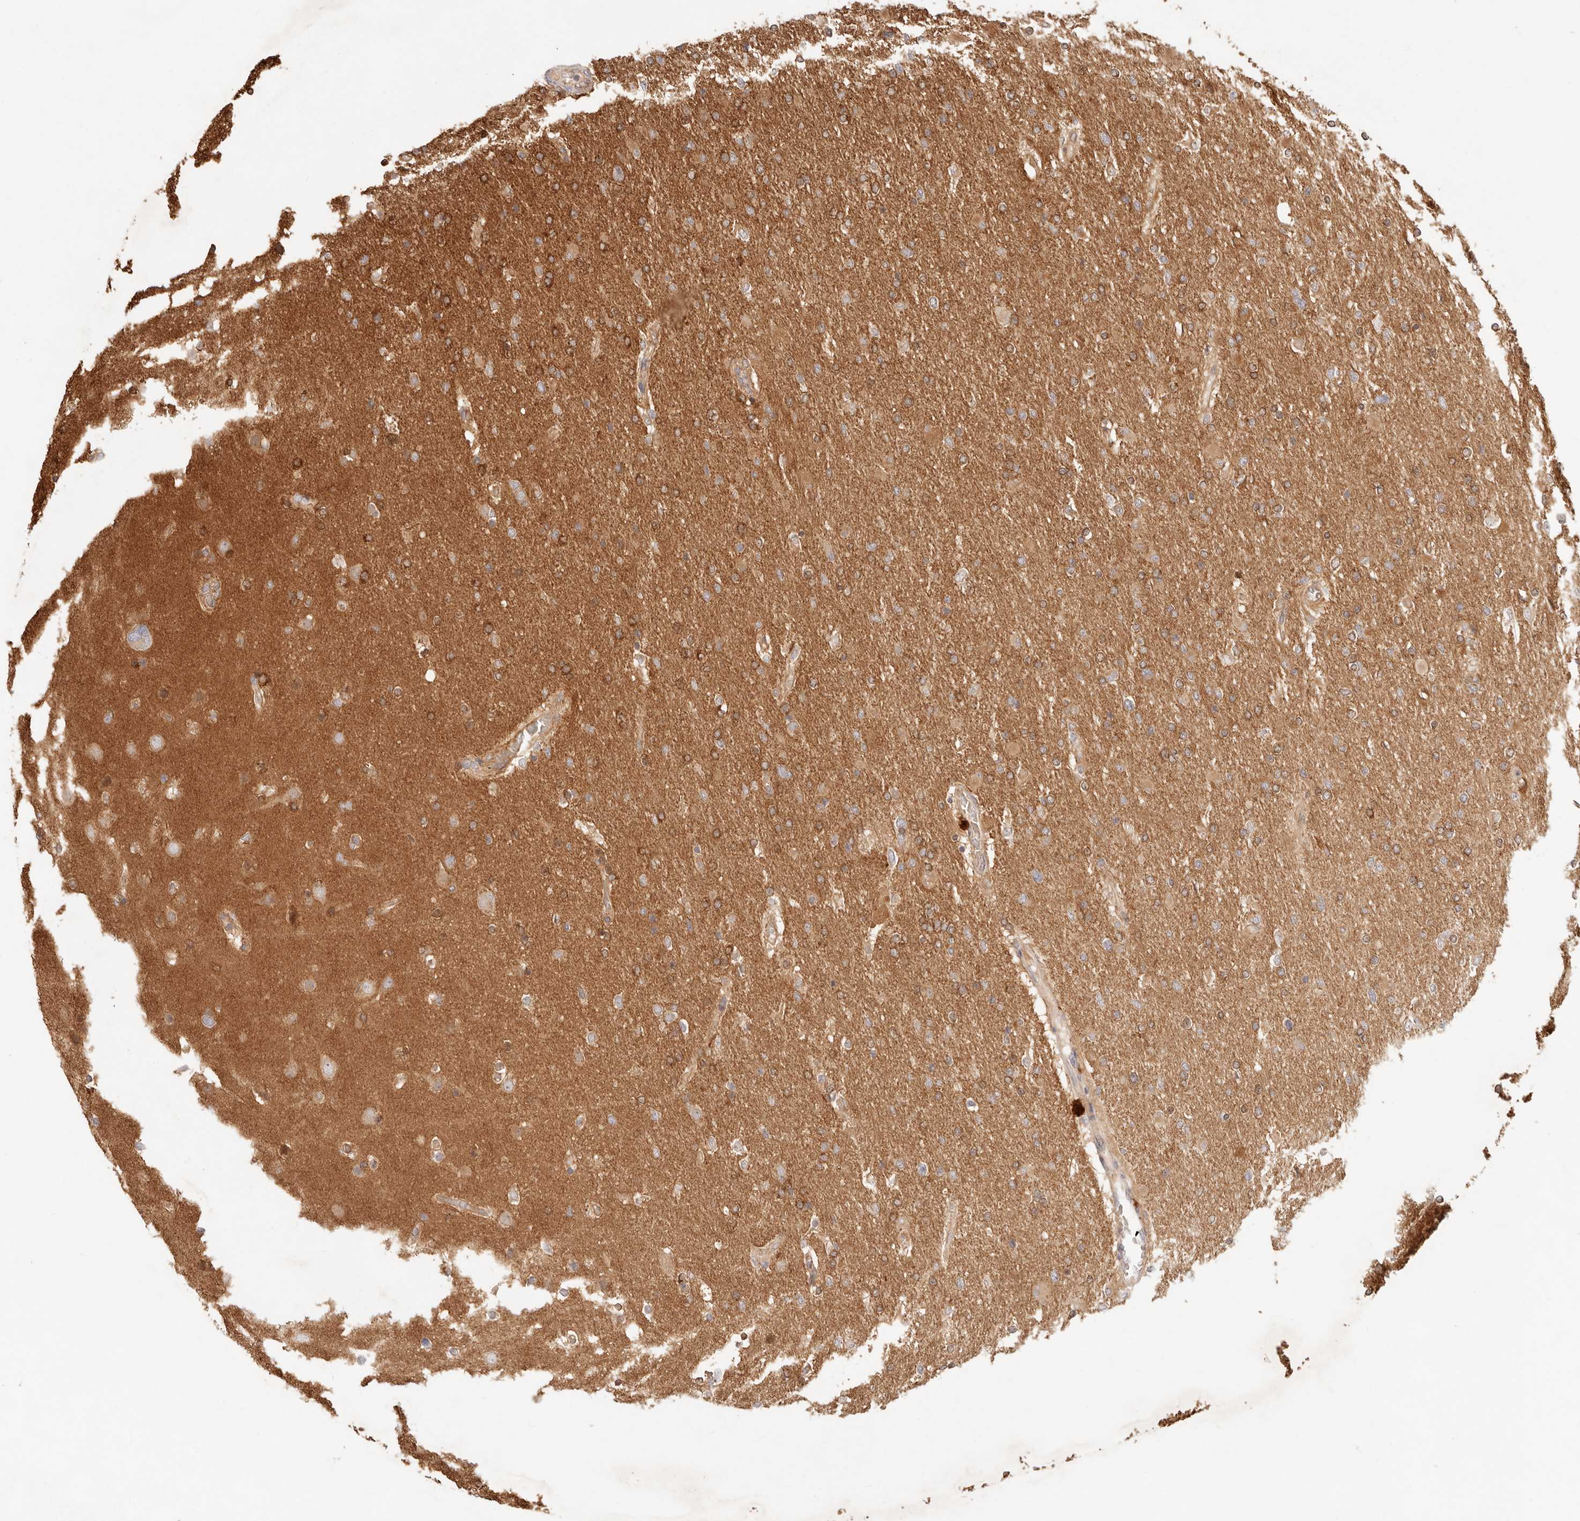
{"staining": {"intensity": "moderate", "quantity": ">75%", "location": "cytoplasmic/membranous"}, "tissue": "glioma", "cell_type": "Tumor cells", "image_type": "cancer", "snomed": [{"axis": "morphology", "description": "Glioma, malignant, High grade"}, {"axis": "topography", "description": "Cerebral cortex"}], "caption": "Immunohistochemical staining of human malignant glioma (high-grade) displays moderate cytoplasmic/membranous protein positivity in about >75% of tumor cells.", "gene": "PPP1R3B", "patient": {"sex": "female", "age": 36}}